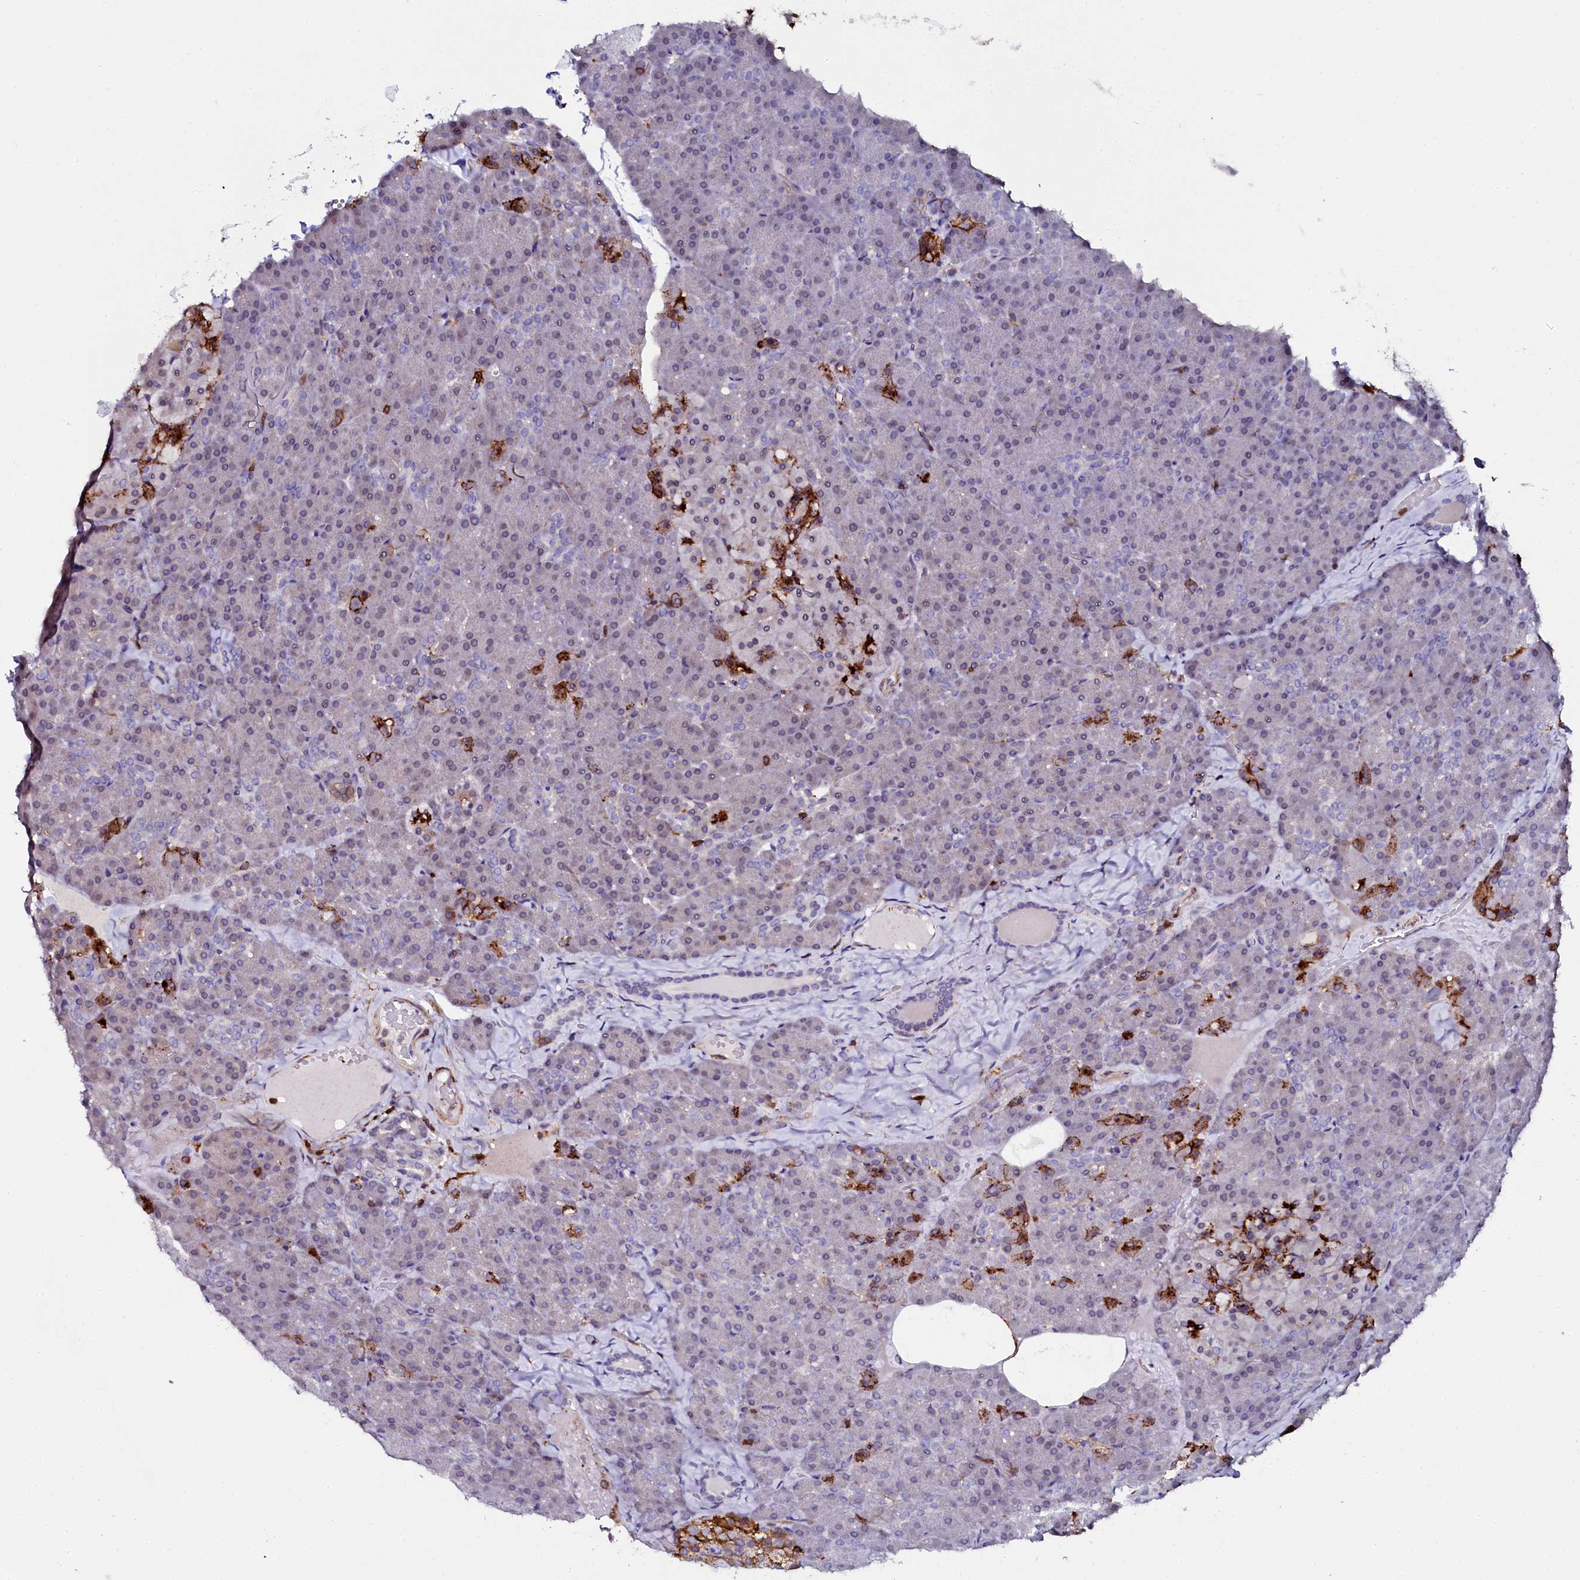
{"staining": {"intensity": "negative", "quantity": "none", "location": "none"}, "tissue": "pancreas", "cell_type": "Exocrine glandular cells", "image_type": "normal", "snomed": [{"axis": "morphology", "description": "Normal tissue, NOS"}, {"axis": "topography", "description": "Pancreas"}], "caption": "A photomicrograph of human pancreas is negative for staining in exocrine glandular cells.", "gene": "AAAS", "patient": {"sex": "male", "age": 36}}